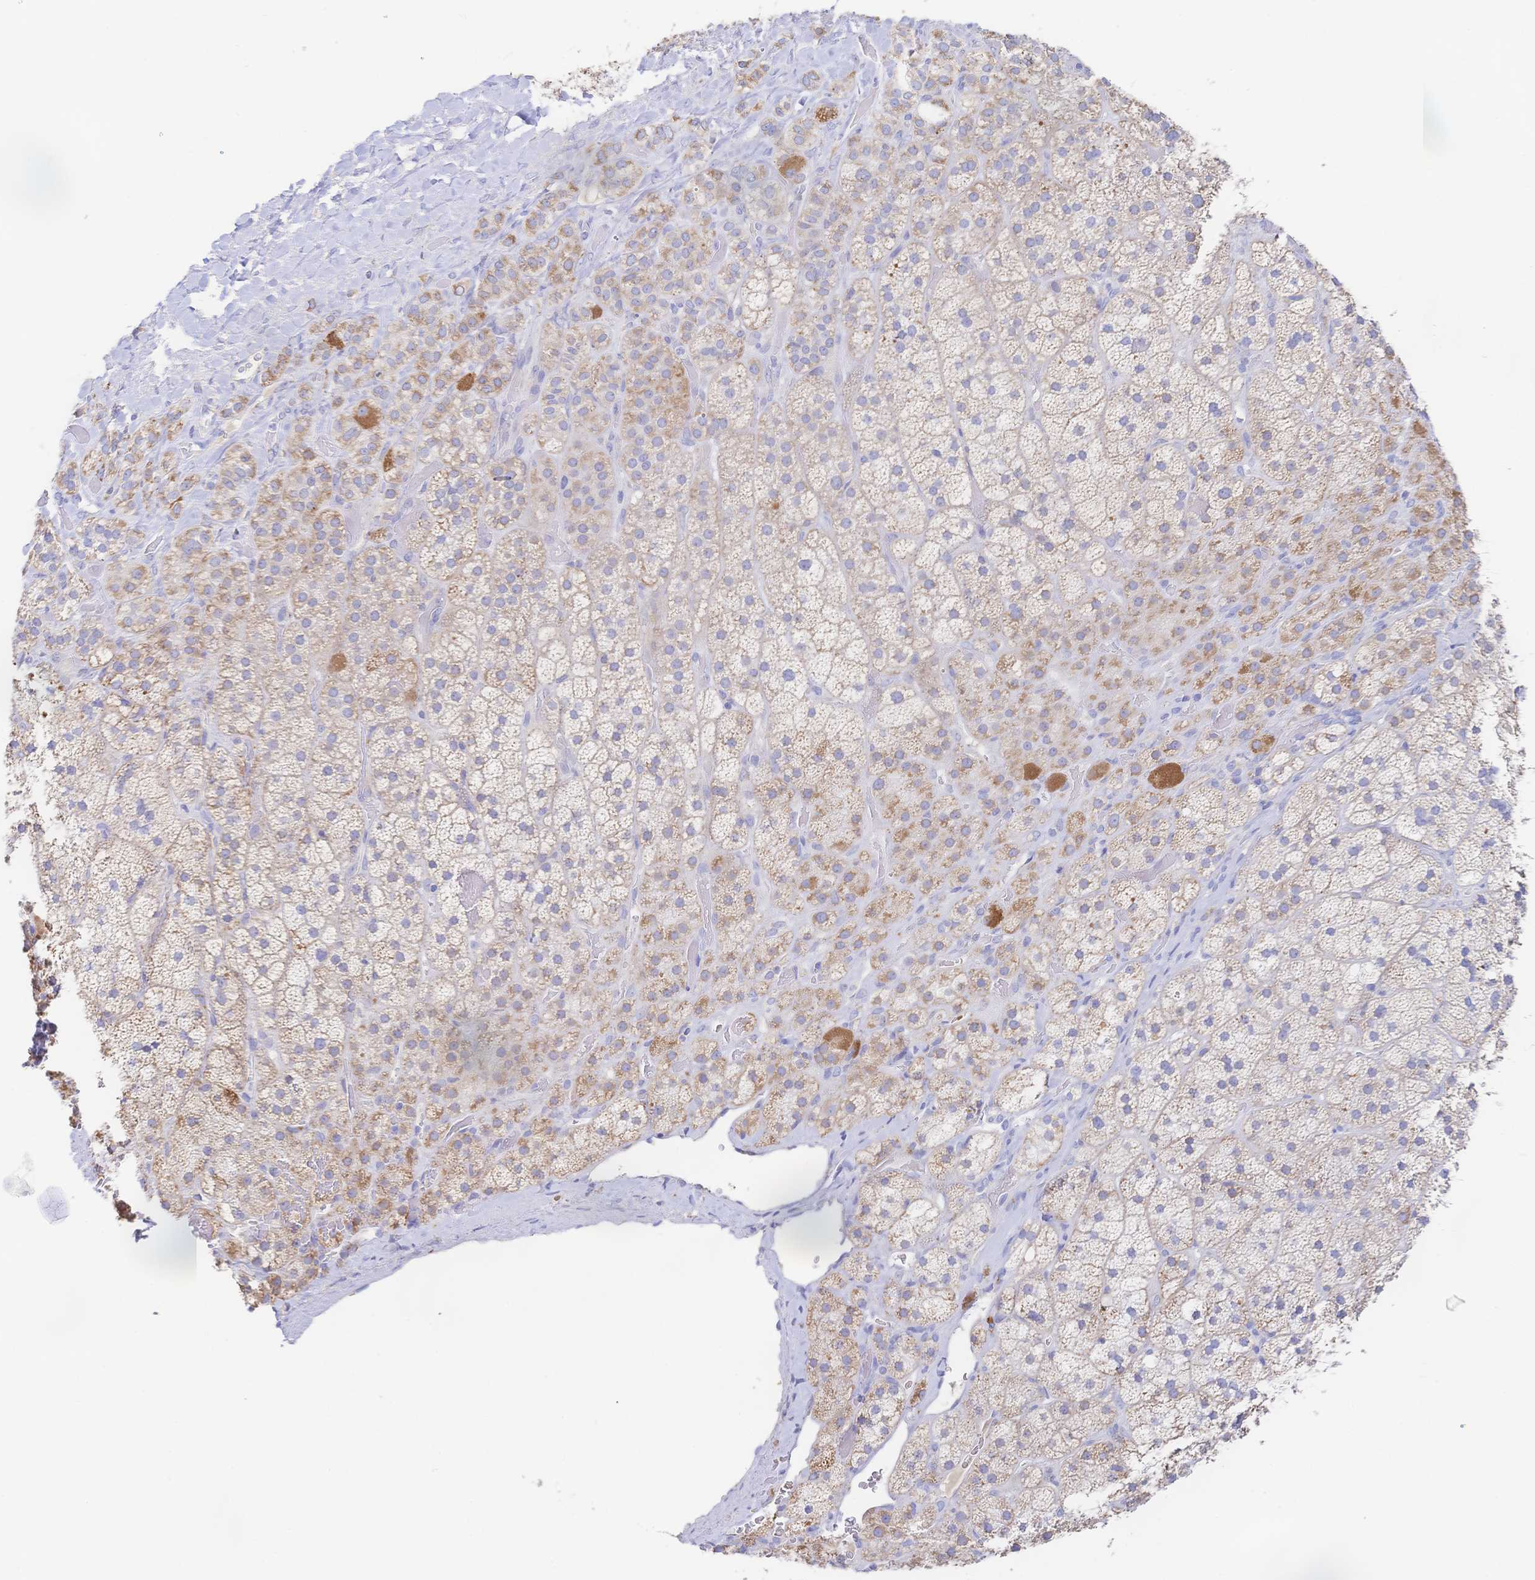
{"staining": {"intensity": "moderate", "quantity": ">75%", "location": "cytoplasmic/membranous"}, "tissue": "adrenal gland", "cell_type": "Glandular cells", "image_type": "normal", "snomed": [{"axis": "morphology", "description": "Normal tissue, NOS"}, {"axis": "topography", "description": "Adrenal gland"}], "caption": "Immunohistochemistry (IHC) photomicrograph of benign human adrenal gland stained for a protein (brown), which exhibits medium levels of moderate cytoplasmic/membranous expression in approximately >75% of glandular cells.", "gene": "SYNGR4", "patient": {"sex": "male", "age": 57}}